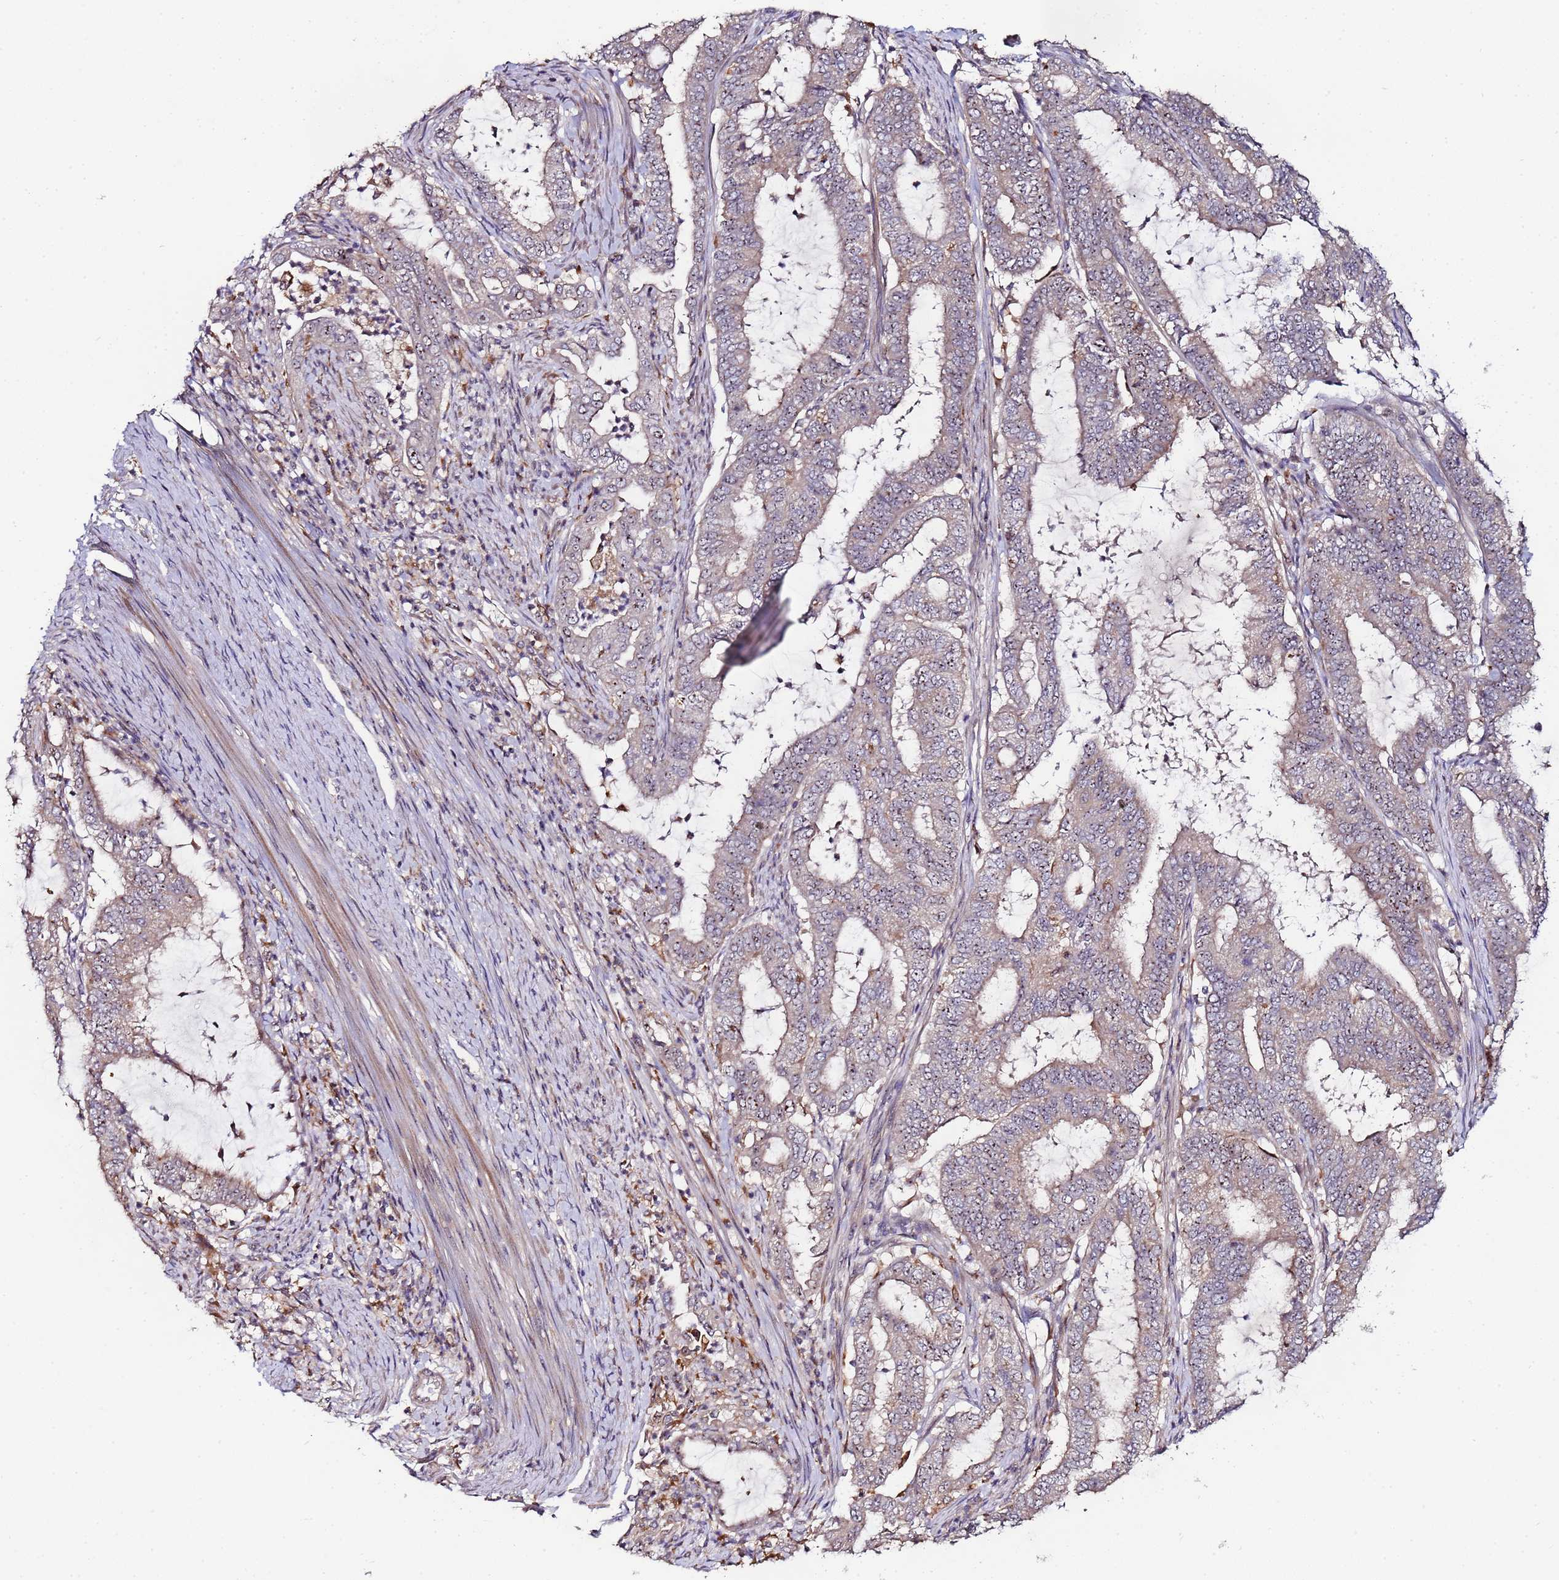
{"staining": {"intensity": "weak", "quantity": "25%-75%", "location": "cytoplasmic/membranous,nuclear"}, "tissue": "endometrial cancer", "cell_type": "Tumor cells", "image_type": "cancer", "snomed": [{"axis": "morphology", "description": "Adenocarcinoma, NOS"}, {"axis": "topography", "description": "Endometrium"}], "caption": "Immunohistochemical staining of human endometrial cancer shows weak cytoplasmic/membranous and nuclear protein staining in about 25%-75% of tumor cells. Using DAB (3,3'-diaminobenzidine) (brown) and hematoxylin (blue) stains, captured at high magnification using brightfield microscopy.", "gene": "KRI1", "patient": {"sex": "female", "age": 51}}